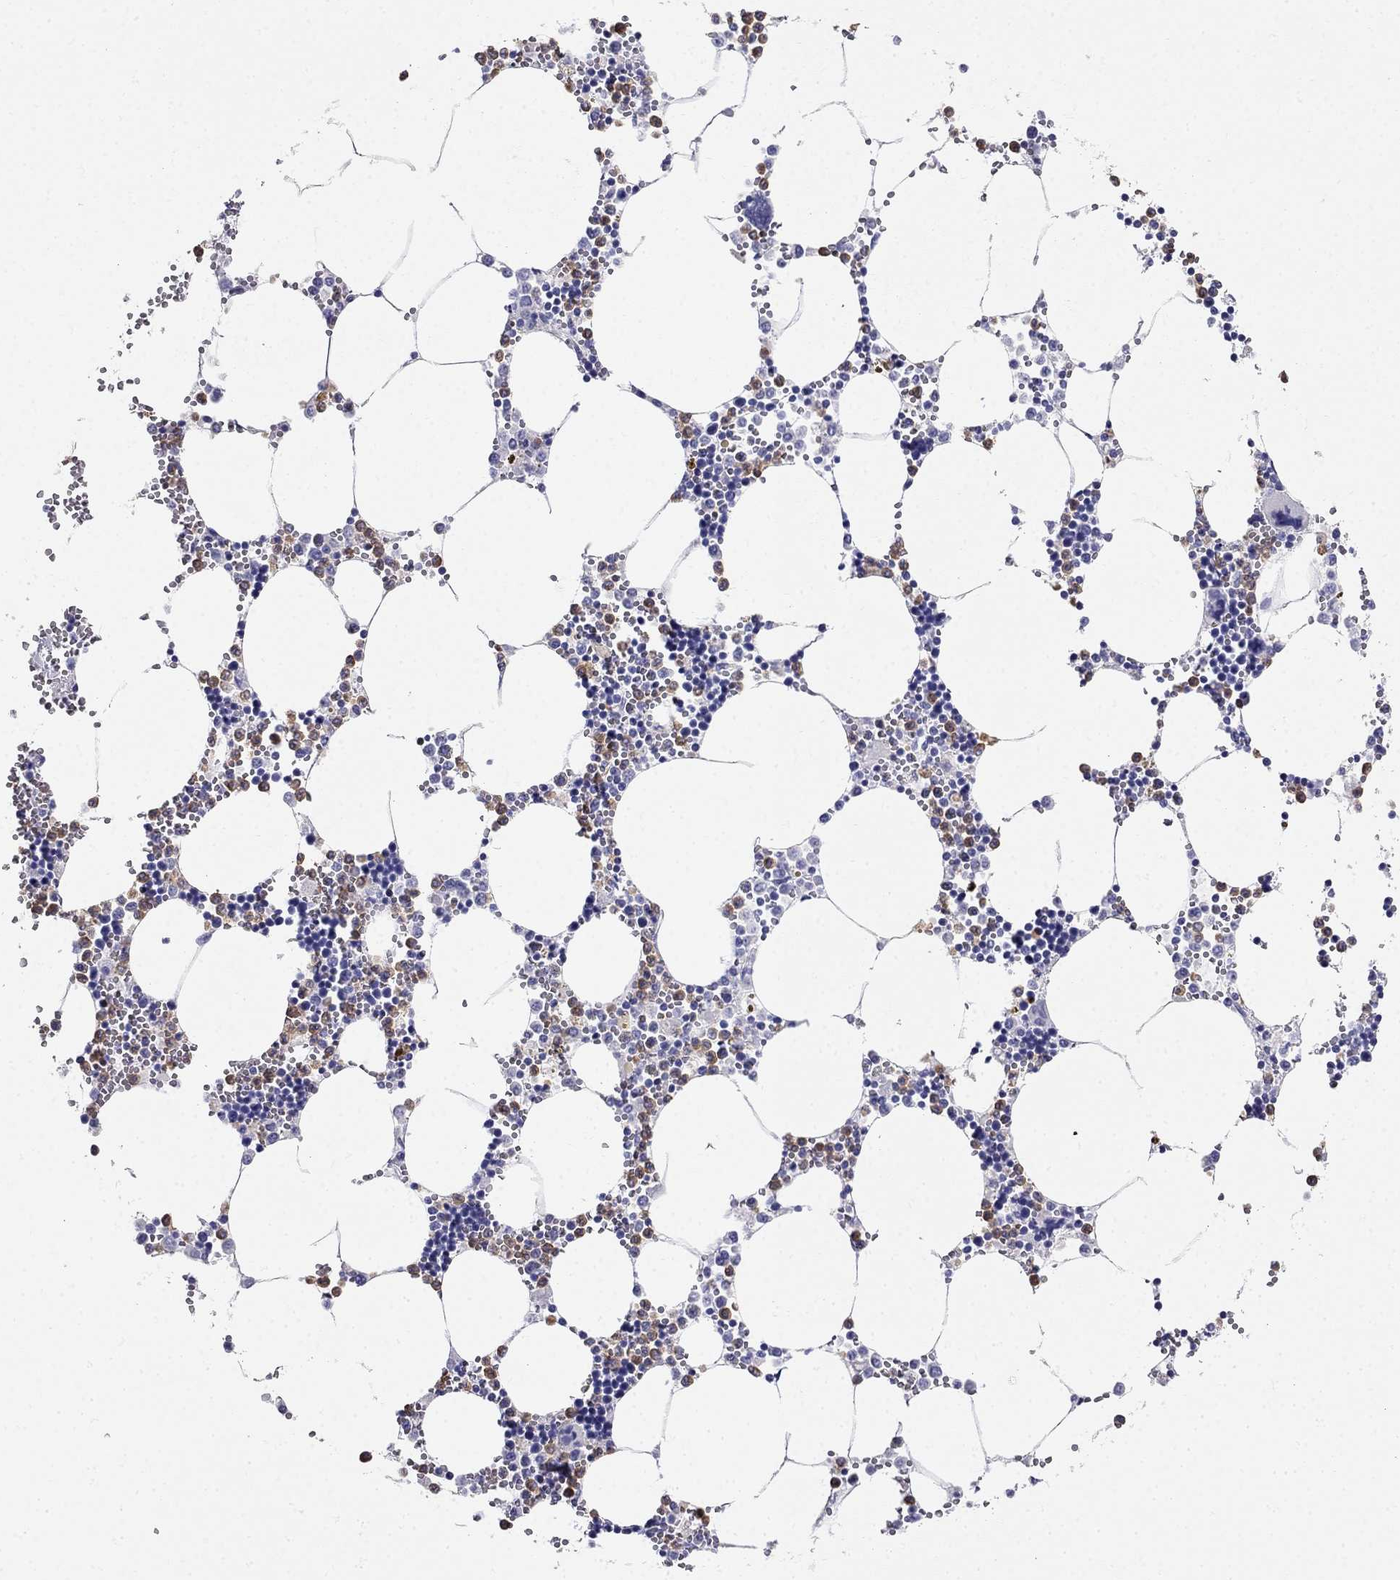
{"staining": {"intensity": "moderate", "quantity": "<25%", "location": "cytoplasmic/membranous"}, "tissue": "bone marrow", "cell_type": "Hematopoietic cells", "image_type": "normal", "snomed": [{"axis": "morphology", "description": "Normal tissue, NOS"}, {"axis": "topography", "description": "Bone marrow"}], "caption": "Human bone marrow stained for a protein (brown) exhibits moderate cytoplasmic/membranous positive expression in approximately <25% of hematopoietic cells.", "gene": "PPP1R36", "patient": {"sex": "male", "age": 54}}